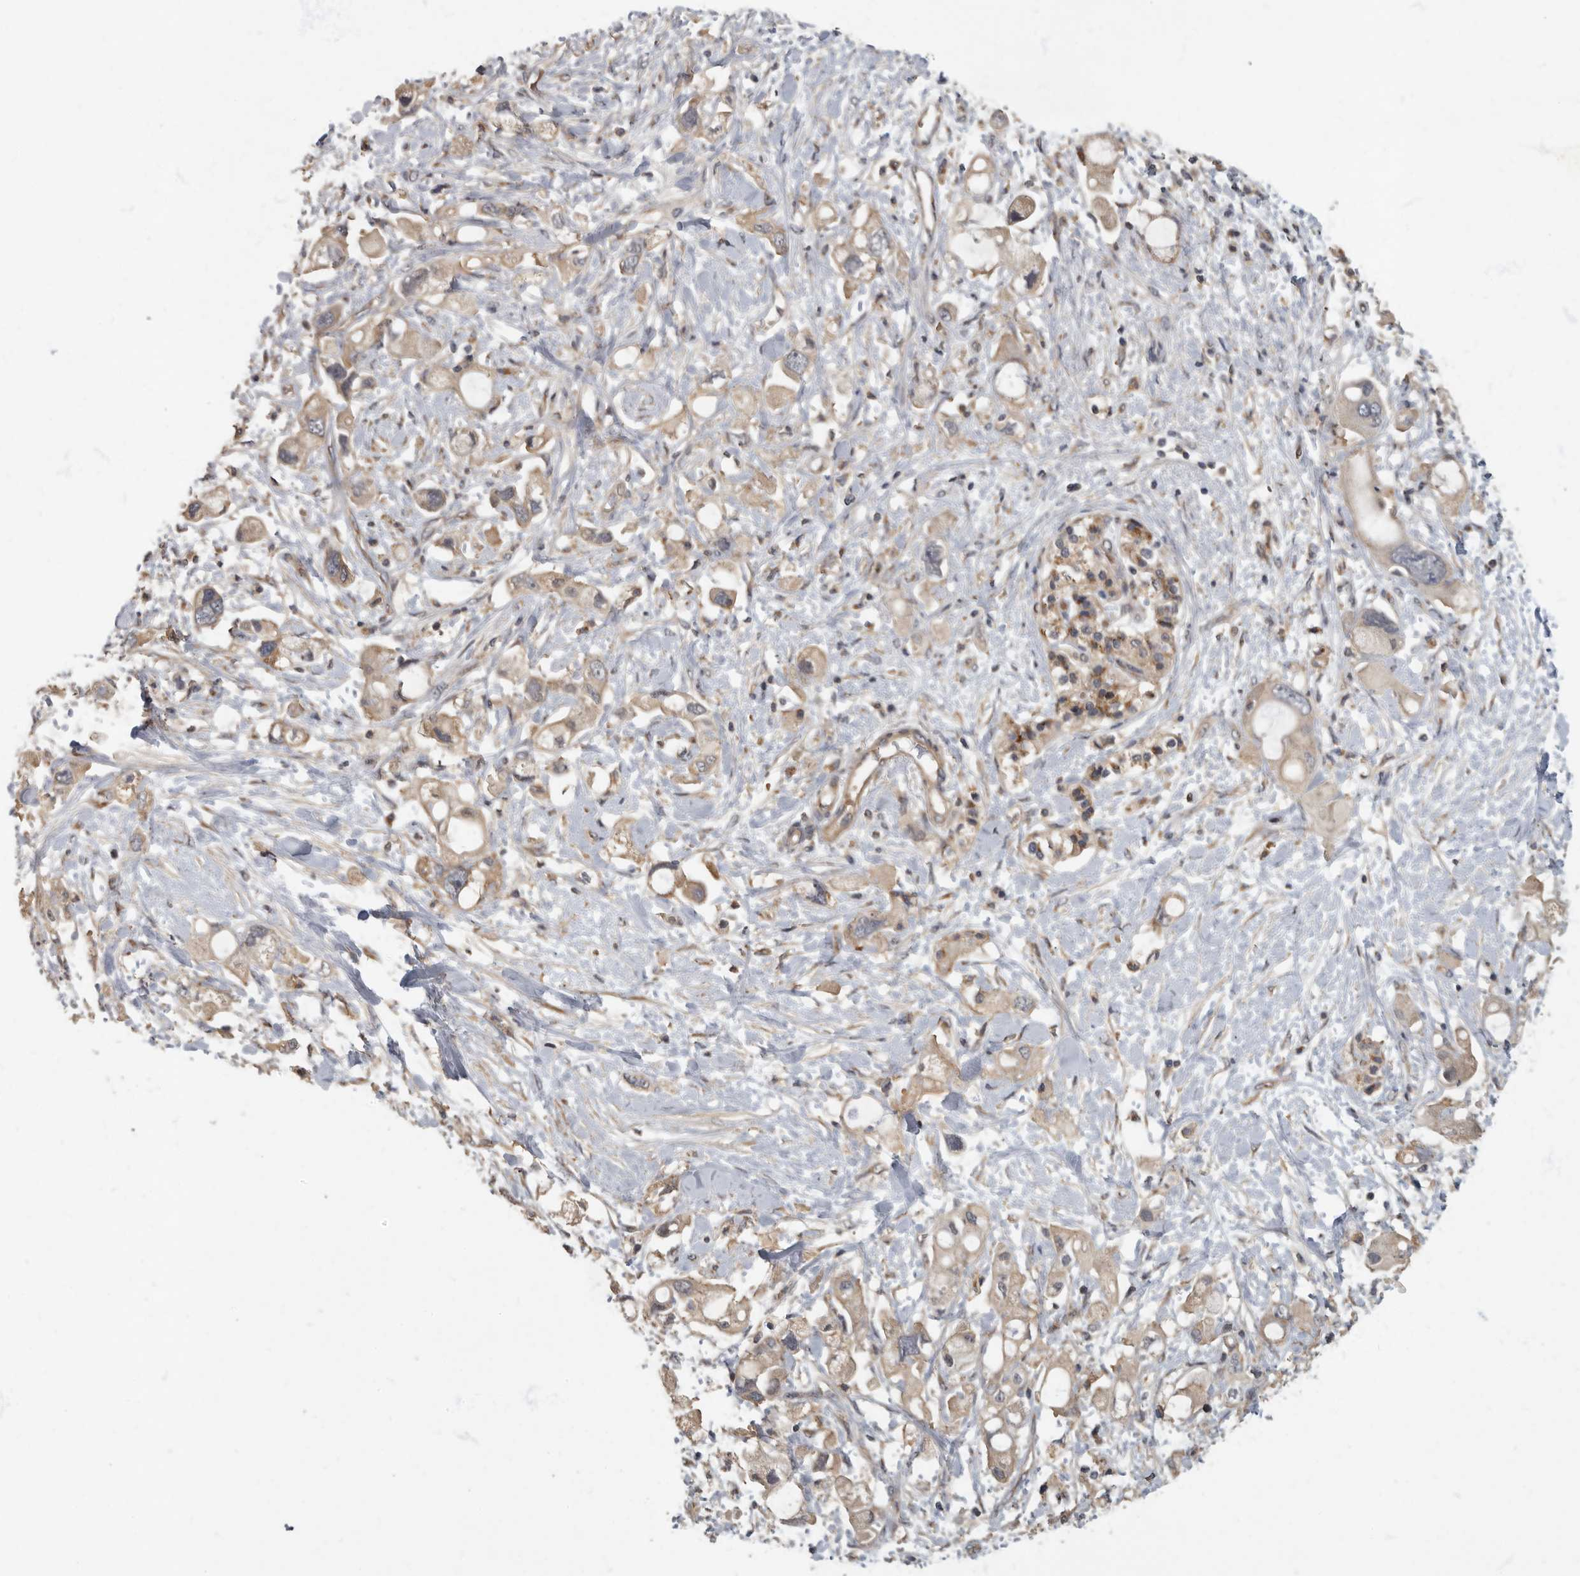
{"staining": {"intensity": "weak", "quantity": ">75%", "location": "cytoplasmic/membranous"}, "tissue": "pancreatic cancer", "cell_type": "Tumor cells", "image_type": "cancer", "snomed": [{"axis": "morphology", "description": "Adenocarcinoma, NOS"}, {"axis": "topography", "description": "Pancreas"}], "caption": "A high-resolution photomicrograph shows immunohistochemistry (IHC) staining of pancreatic adenocarcinoma, which demonstrates weak cytoplasmic/membranous positivity in approximately >75% of tumor cells.", "gene": "IQCK", "patient": {"sex": "female", "age": 56}}